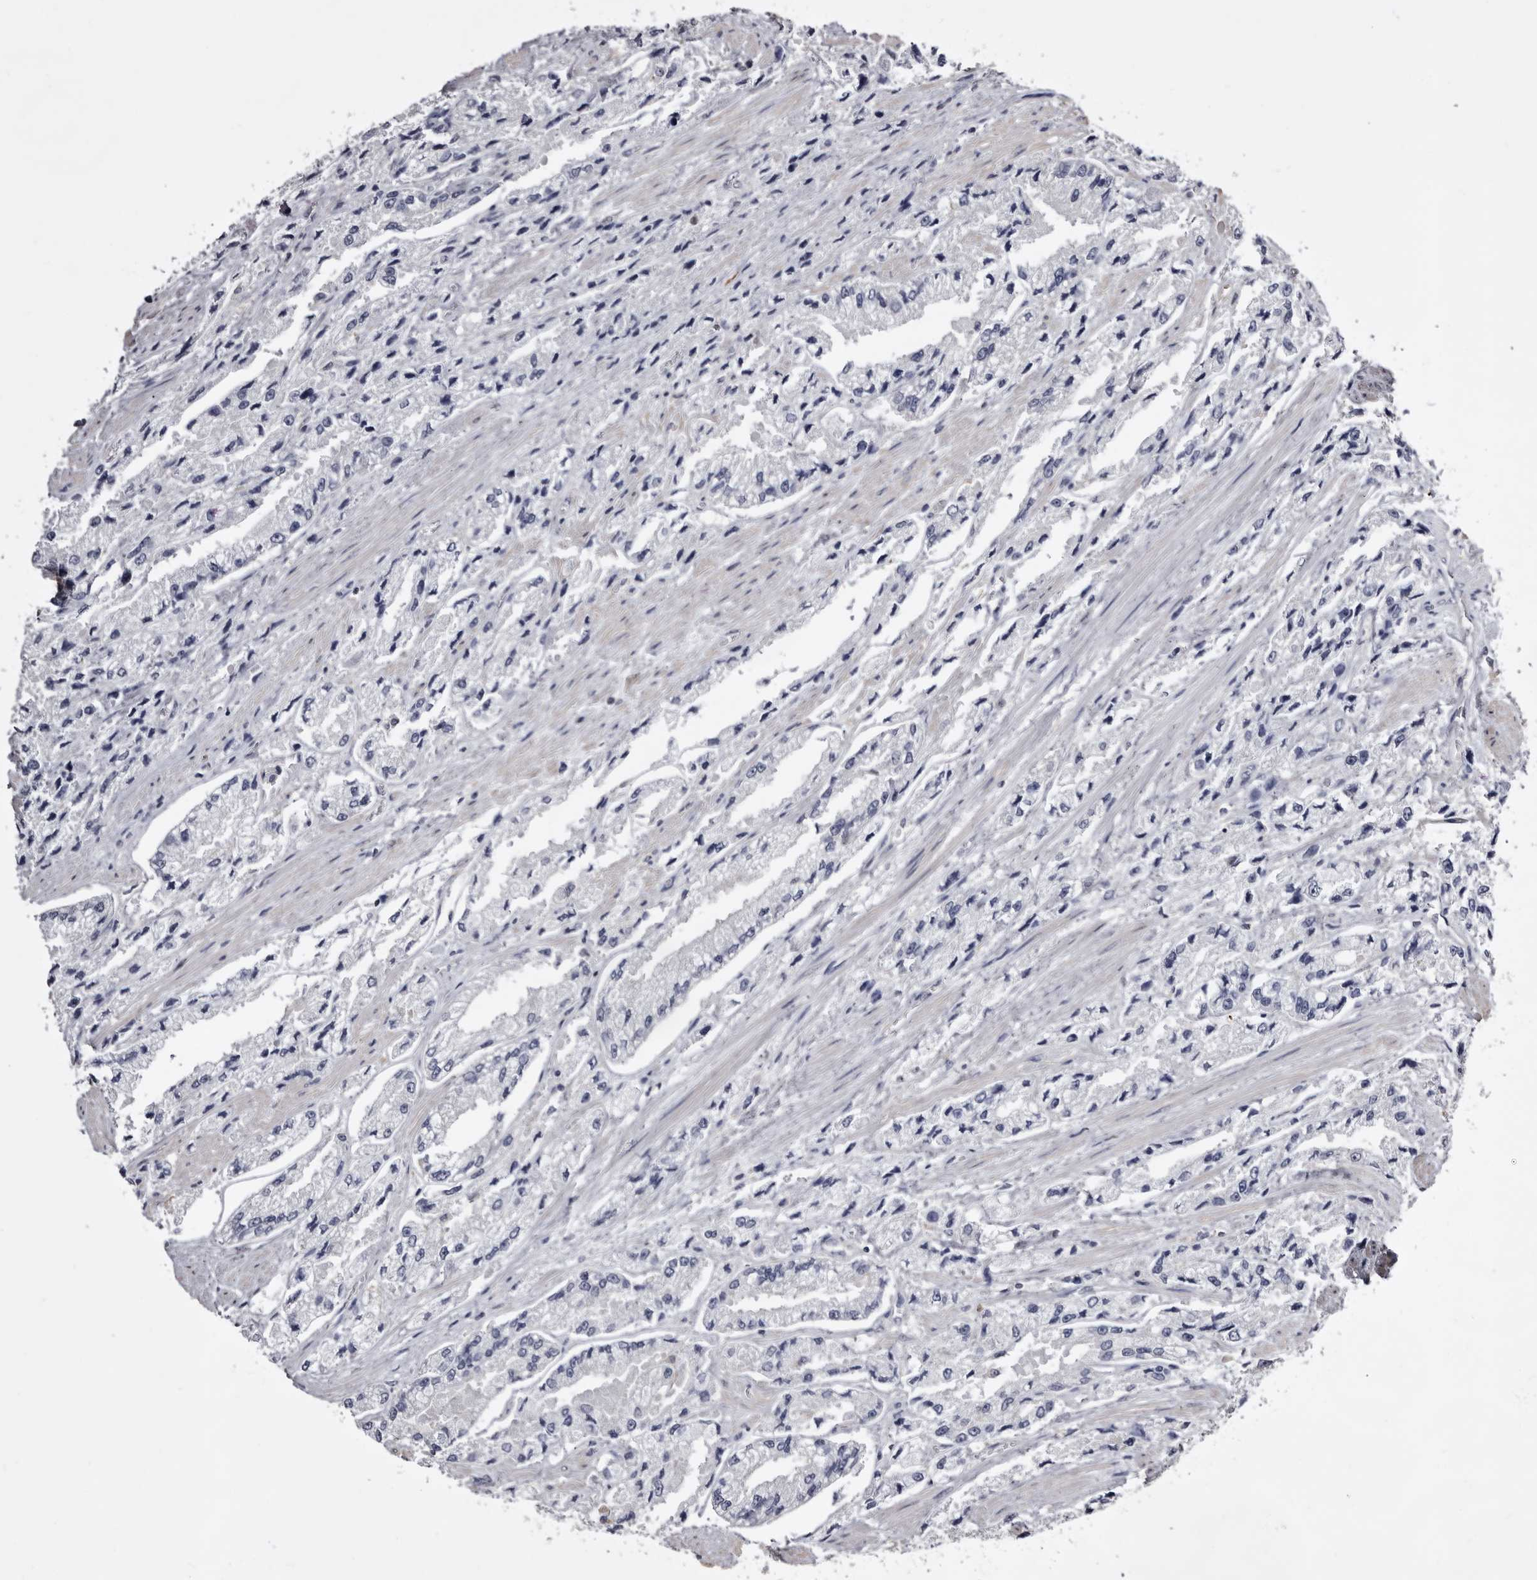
{"staining": {"intensity": "negative", "quantity": "none", "location": "none"}, "tissue": "prostate cancer", "cell_type": "Tumor cells", "image_type": "cancer", "snomed": [{"axis": "morphology", "description": "Adenocarcinoma, High grade"}, {"axis": "topography", "description": "Prostate"}], "caption": "A photomicrograph of human prostate cancer (adenocarcinoma (high-grade)) is negative for staining in tumor cells. (Brightfield microscopy of DAB immunohistochemistry at high magnification).", "gene": "LAD1", "patient": {"sex": "male", "age": 58}}